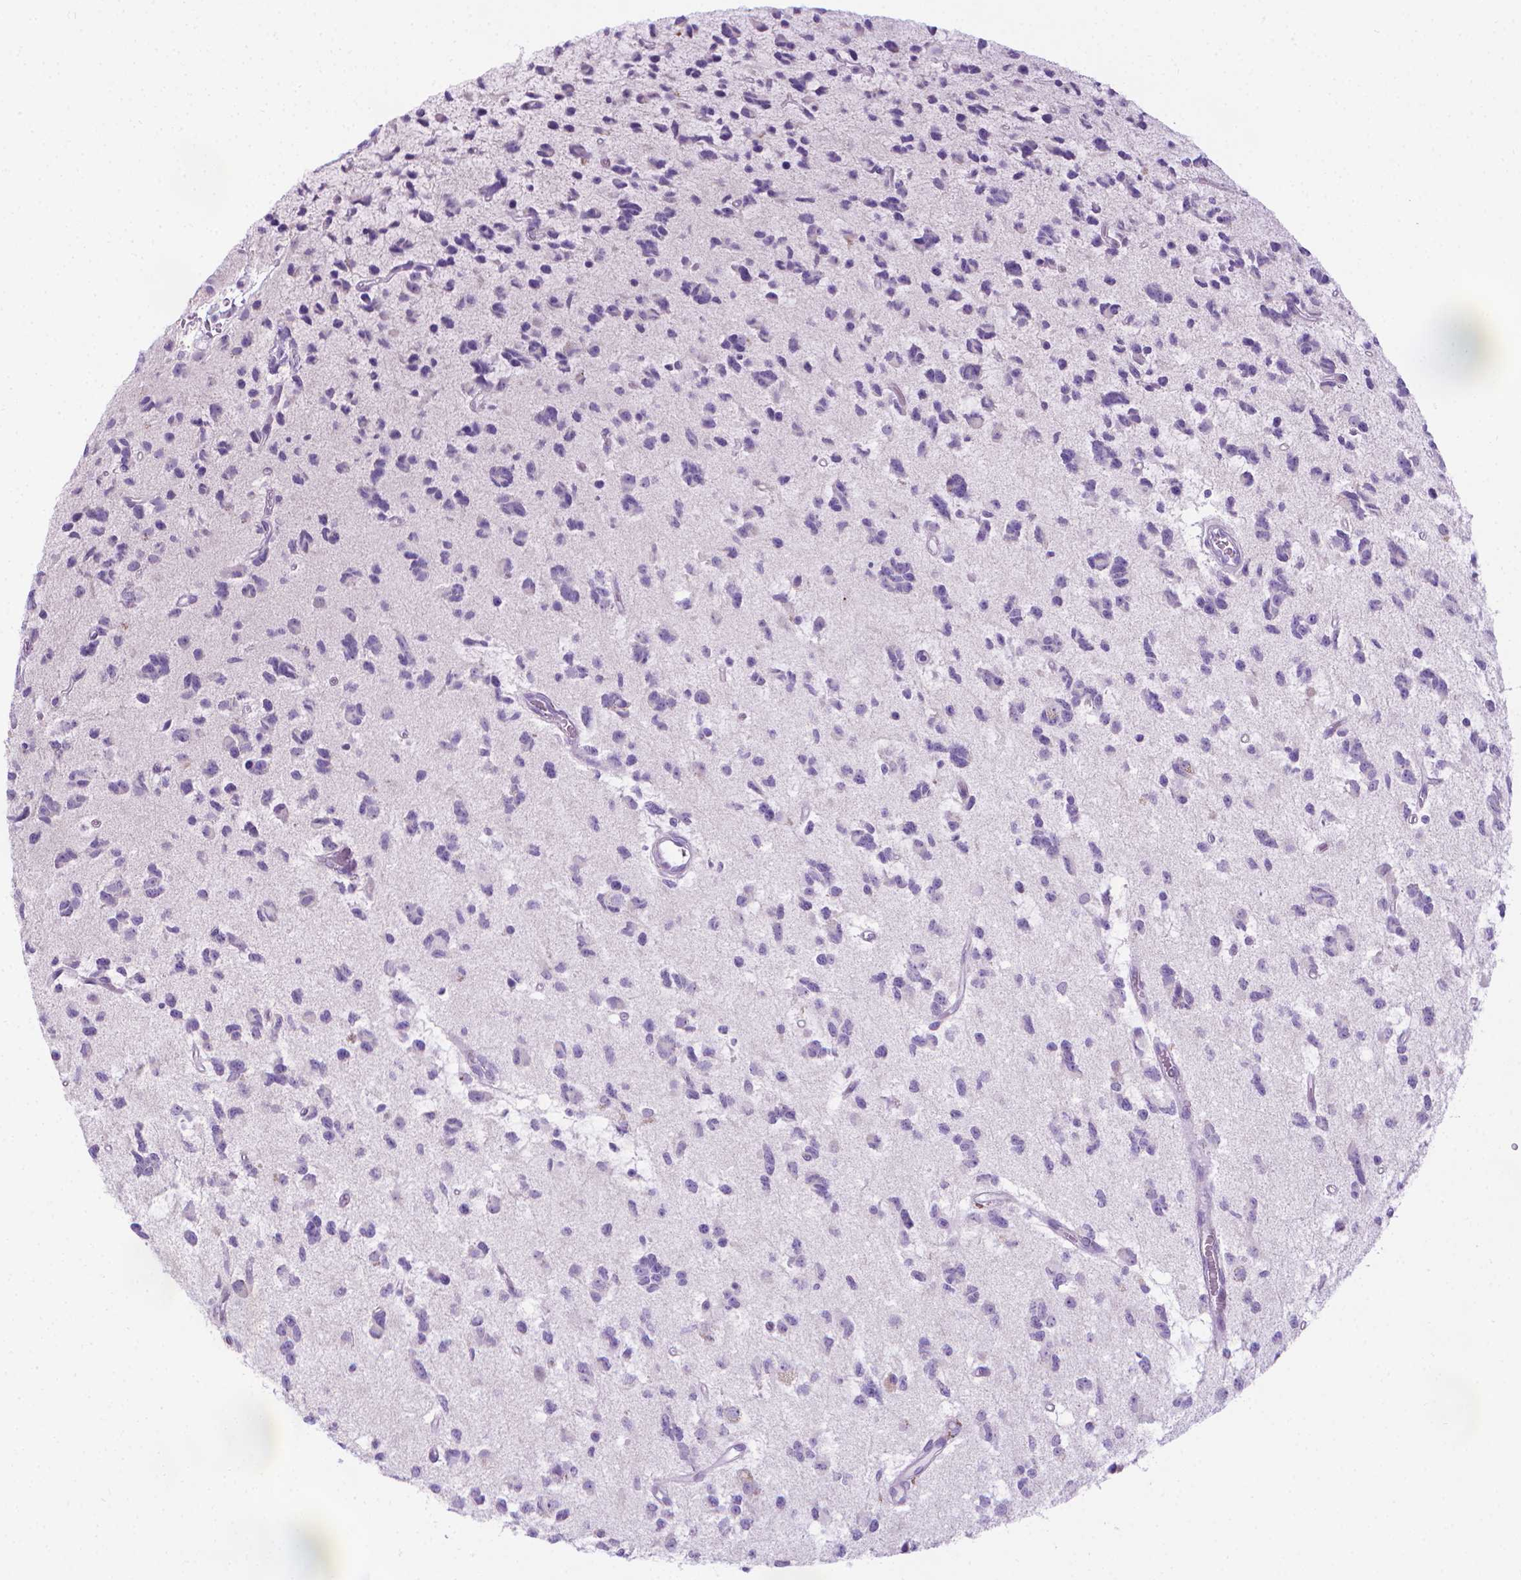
{"staining": {"intensity": "negative", "quantity": "none", "location": "none"}, "tissue": "glioma", "cell_type": "Tumor cells", "image_type": "cancer", "snomed": [{"axis": "morphology", "description": "Glioma, malignant, Low grade"}, {"axis": "topography", "description": "Brain"}], "caption": "IHC of human glioma shows no staining in tumor cells.", "gene": "SPAG6", "patient": {"sex": "female", "age": 45}}